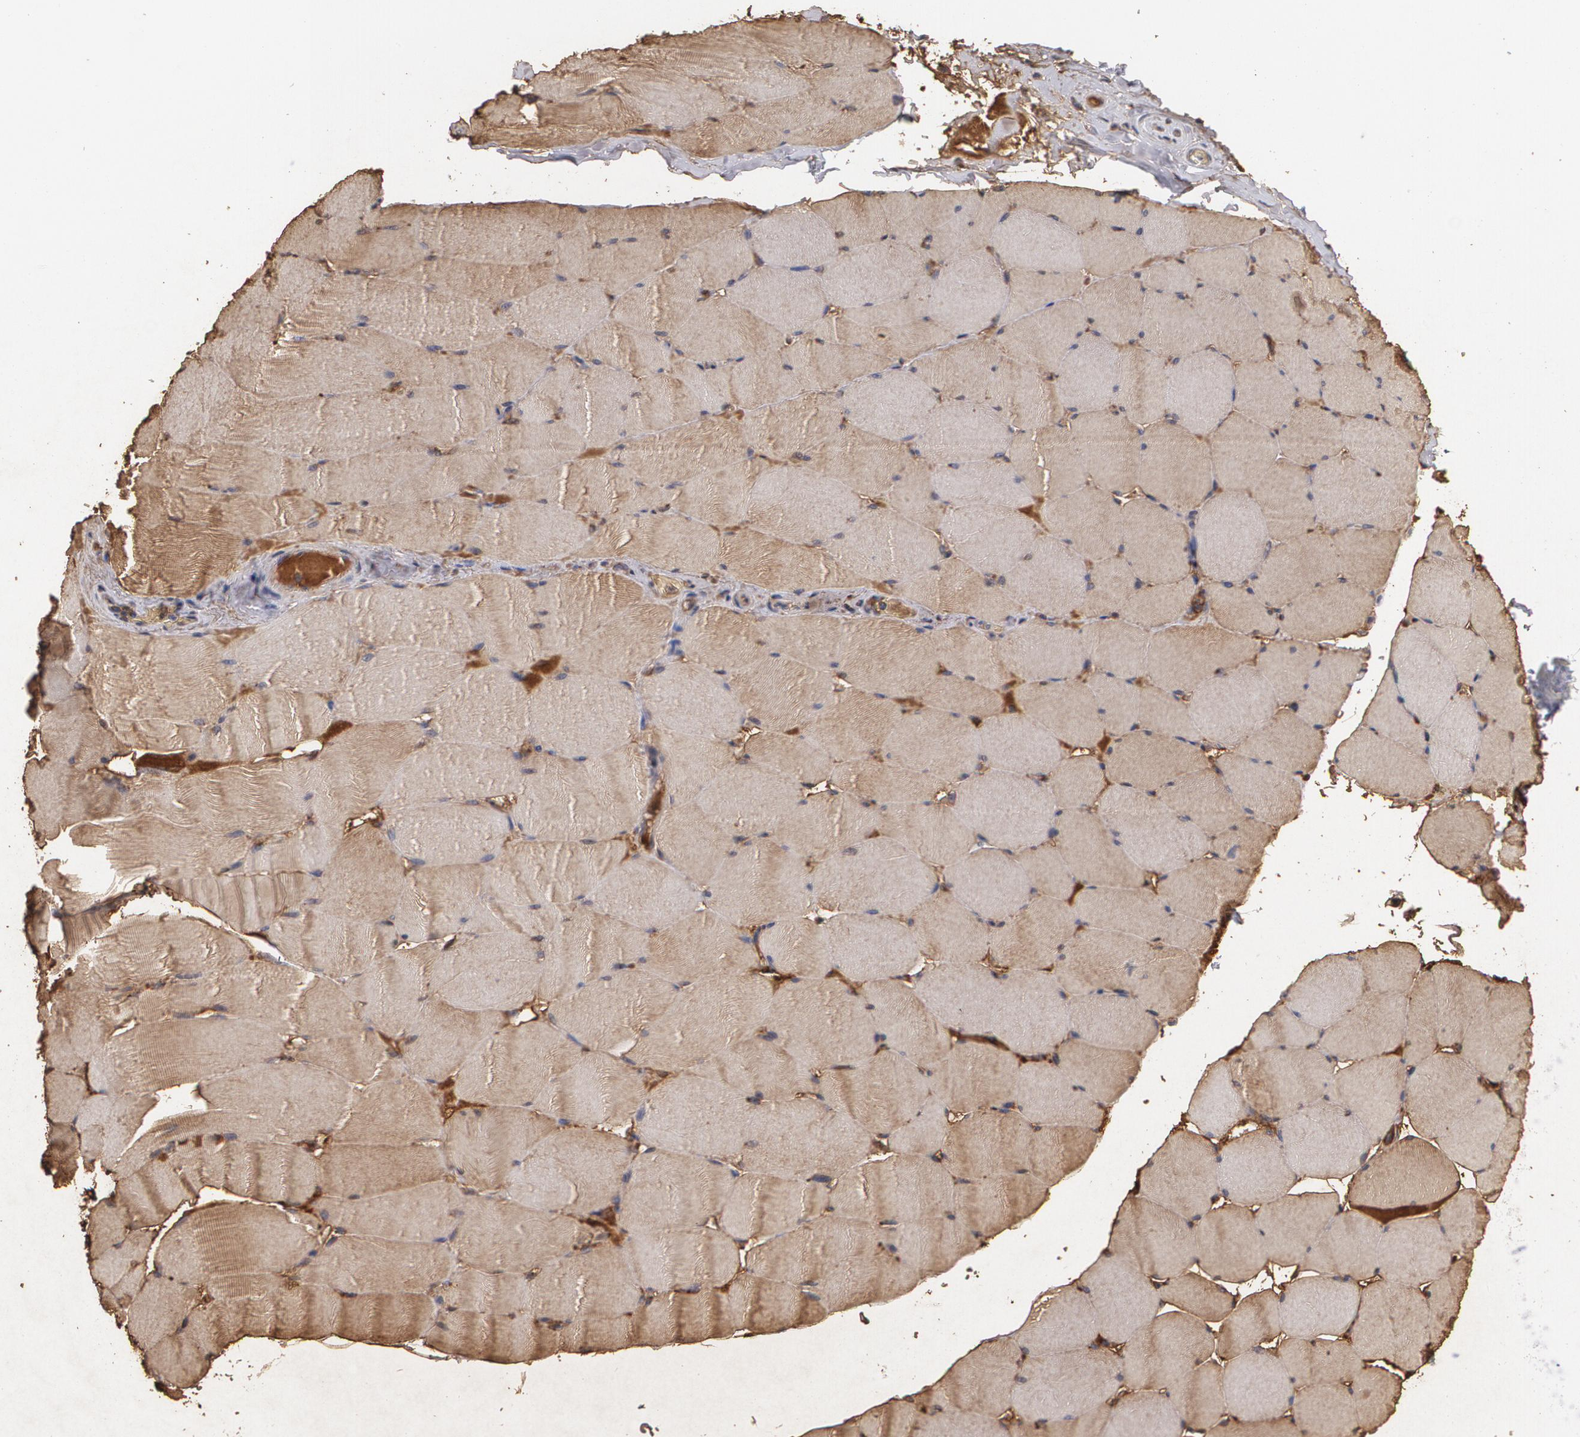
{"staining": {"intensity": "moderate", "quantity": ">75%", "location": "cytoplasmic/membranous"}, "tissue": "skeletal muscle", "cell_type": "Myocytes", "image_type": "normal", "snomed": [{"axis": "morphology", "description": "Normal tissue, NOS"}, {"axis": "topography", "description": "Skeletal muscle"}], "caption": "Myocytes demonstrate moderate cytoplasmic/membranous expression in about >75% of cells in benign skeletal muscle.", "gene": "PON1", "patient": {"sex": "male", "age": 62}}